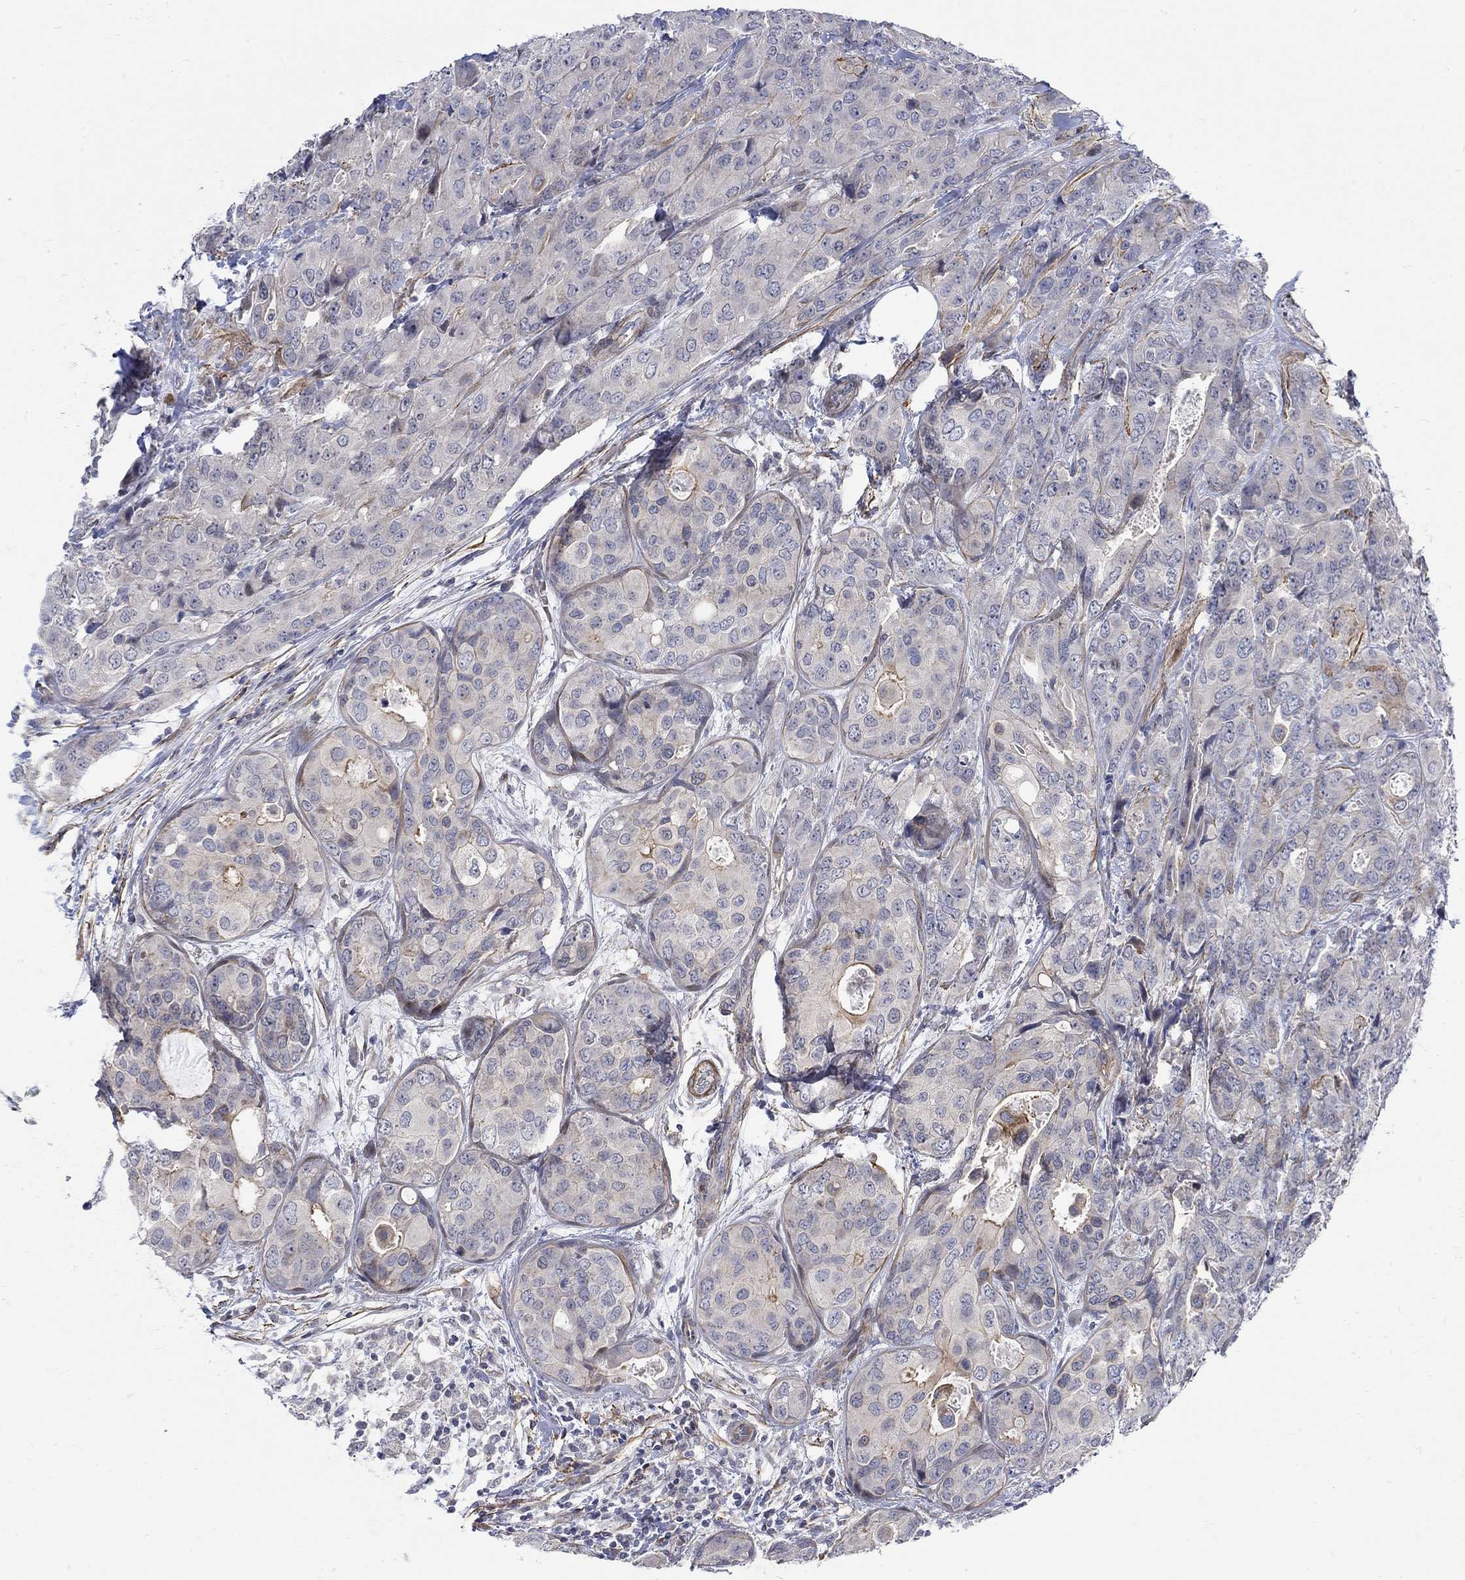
{"staining": {"intensity": "moderate", "quantity": "<25%", "location": "cytoplasmic/membranous"}, "tissue": "breast cancer", "cell_type": "Tumor cells", "image_type": "cancer", "snomed": [{"axis": "morphology", "description": "Duct carcinoma"}, {"axis": "topography", "description": "Breast"}], "caption": "A micrograph showing moderate cytoplasmic/membranous staining in approximately <25% of tumor cells in breast cancer (infiltrating ductal carcinoma), as visualized by brown immunohistochemical staining.", "gene": "SCN7A", "patient": {"sex": "female", "age": 43}}